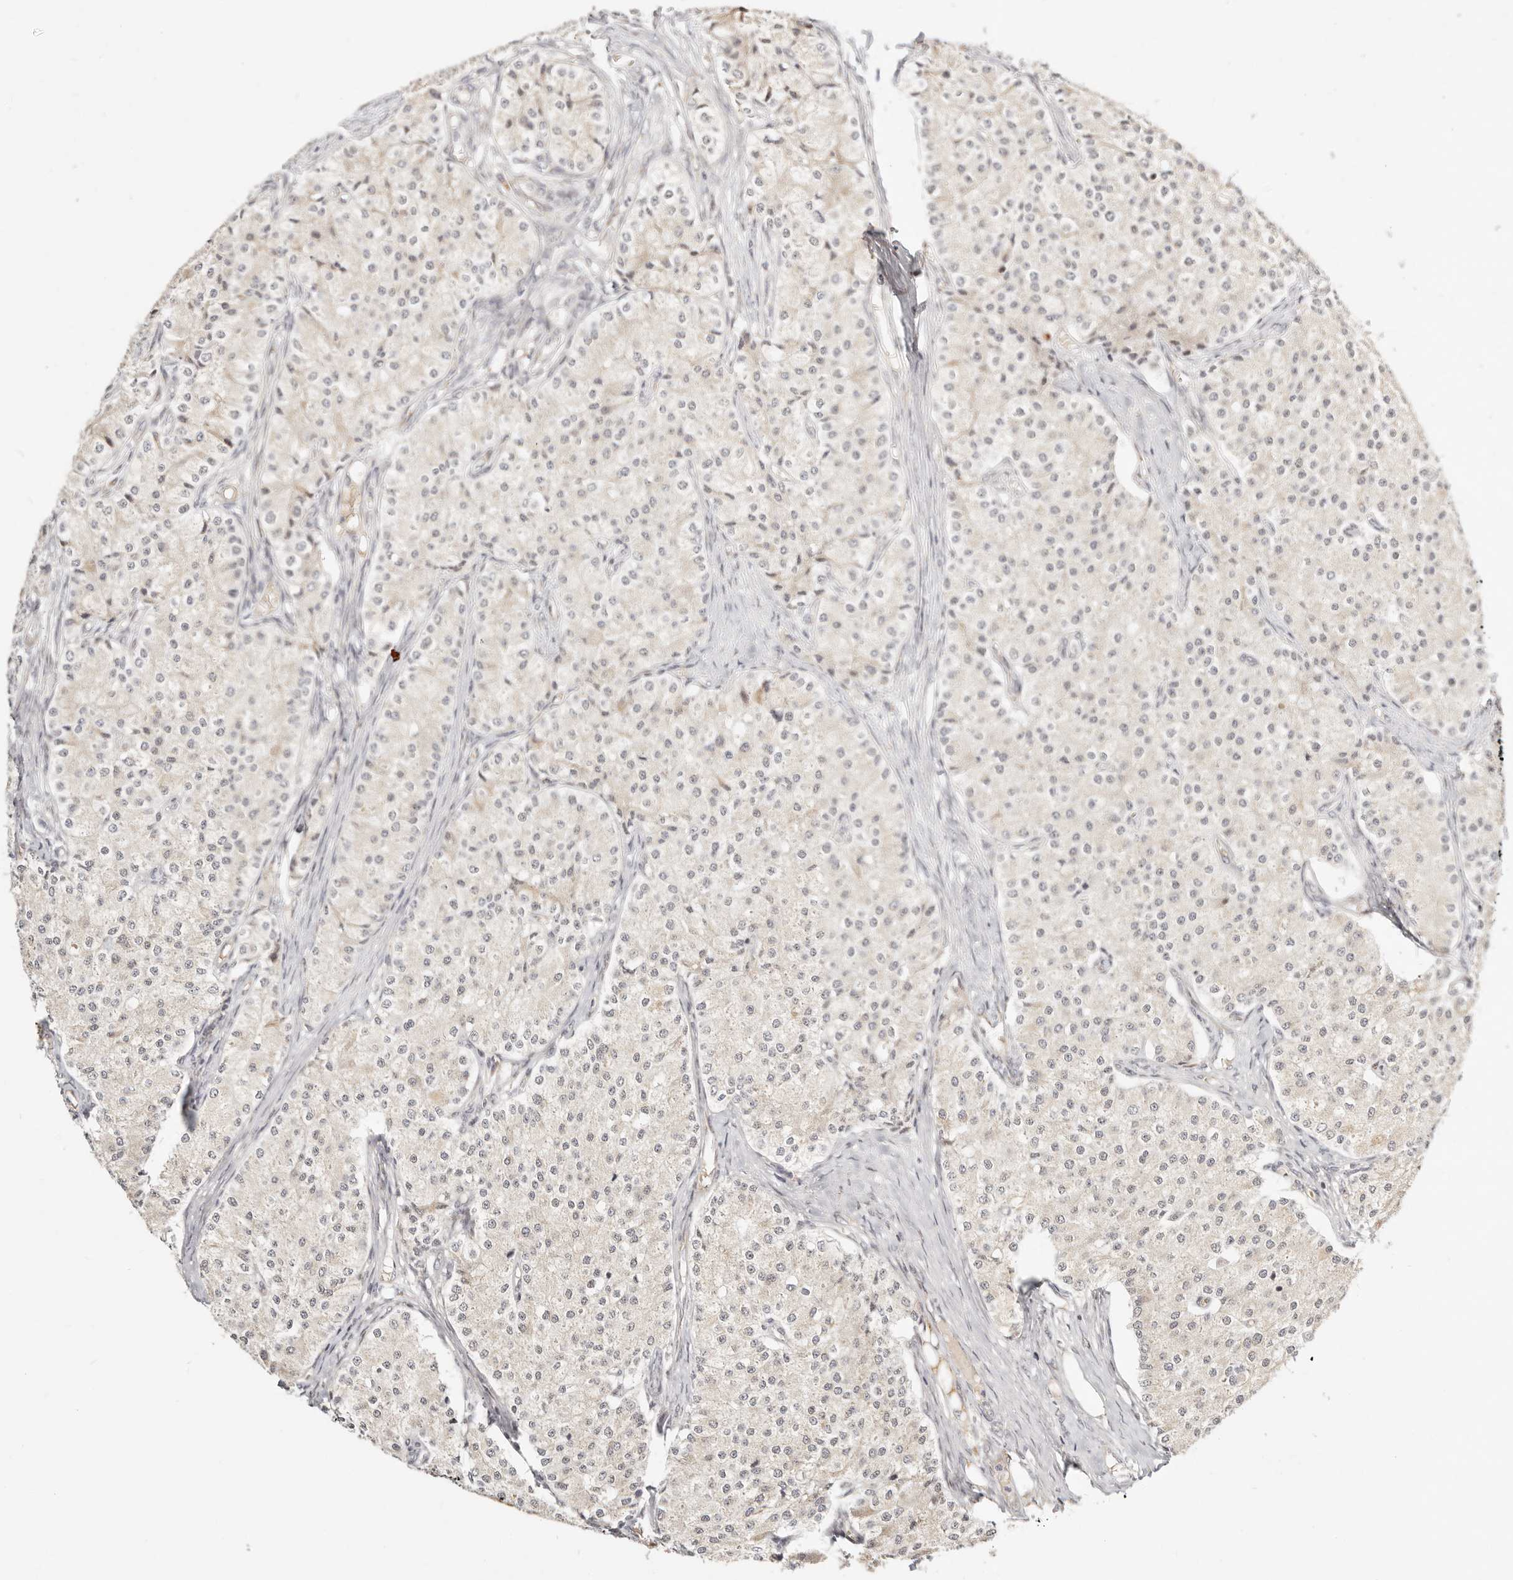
{"staining": {"intensity": "negative", "quantity": "none", "location": "none"}, "tissue": "carcinoid", "cell_type": "Tumor cells", "image_type": "cancer", "snomed": [{"axis": "morphology", "description": "Carcinoid, malignant, NOS"}, {"axis": "topography", "description": "Colon"}], "caption": "An immunohistochemistry (IHC) image of carcinoid is shown. There is no staining in tumor cells of carcinoid. (Brightfield microscopy of DAB IHC at high magnification).", "gene": "FAM20B", "patient": {"sex": "female", "age": 52}}